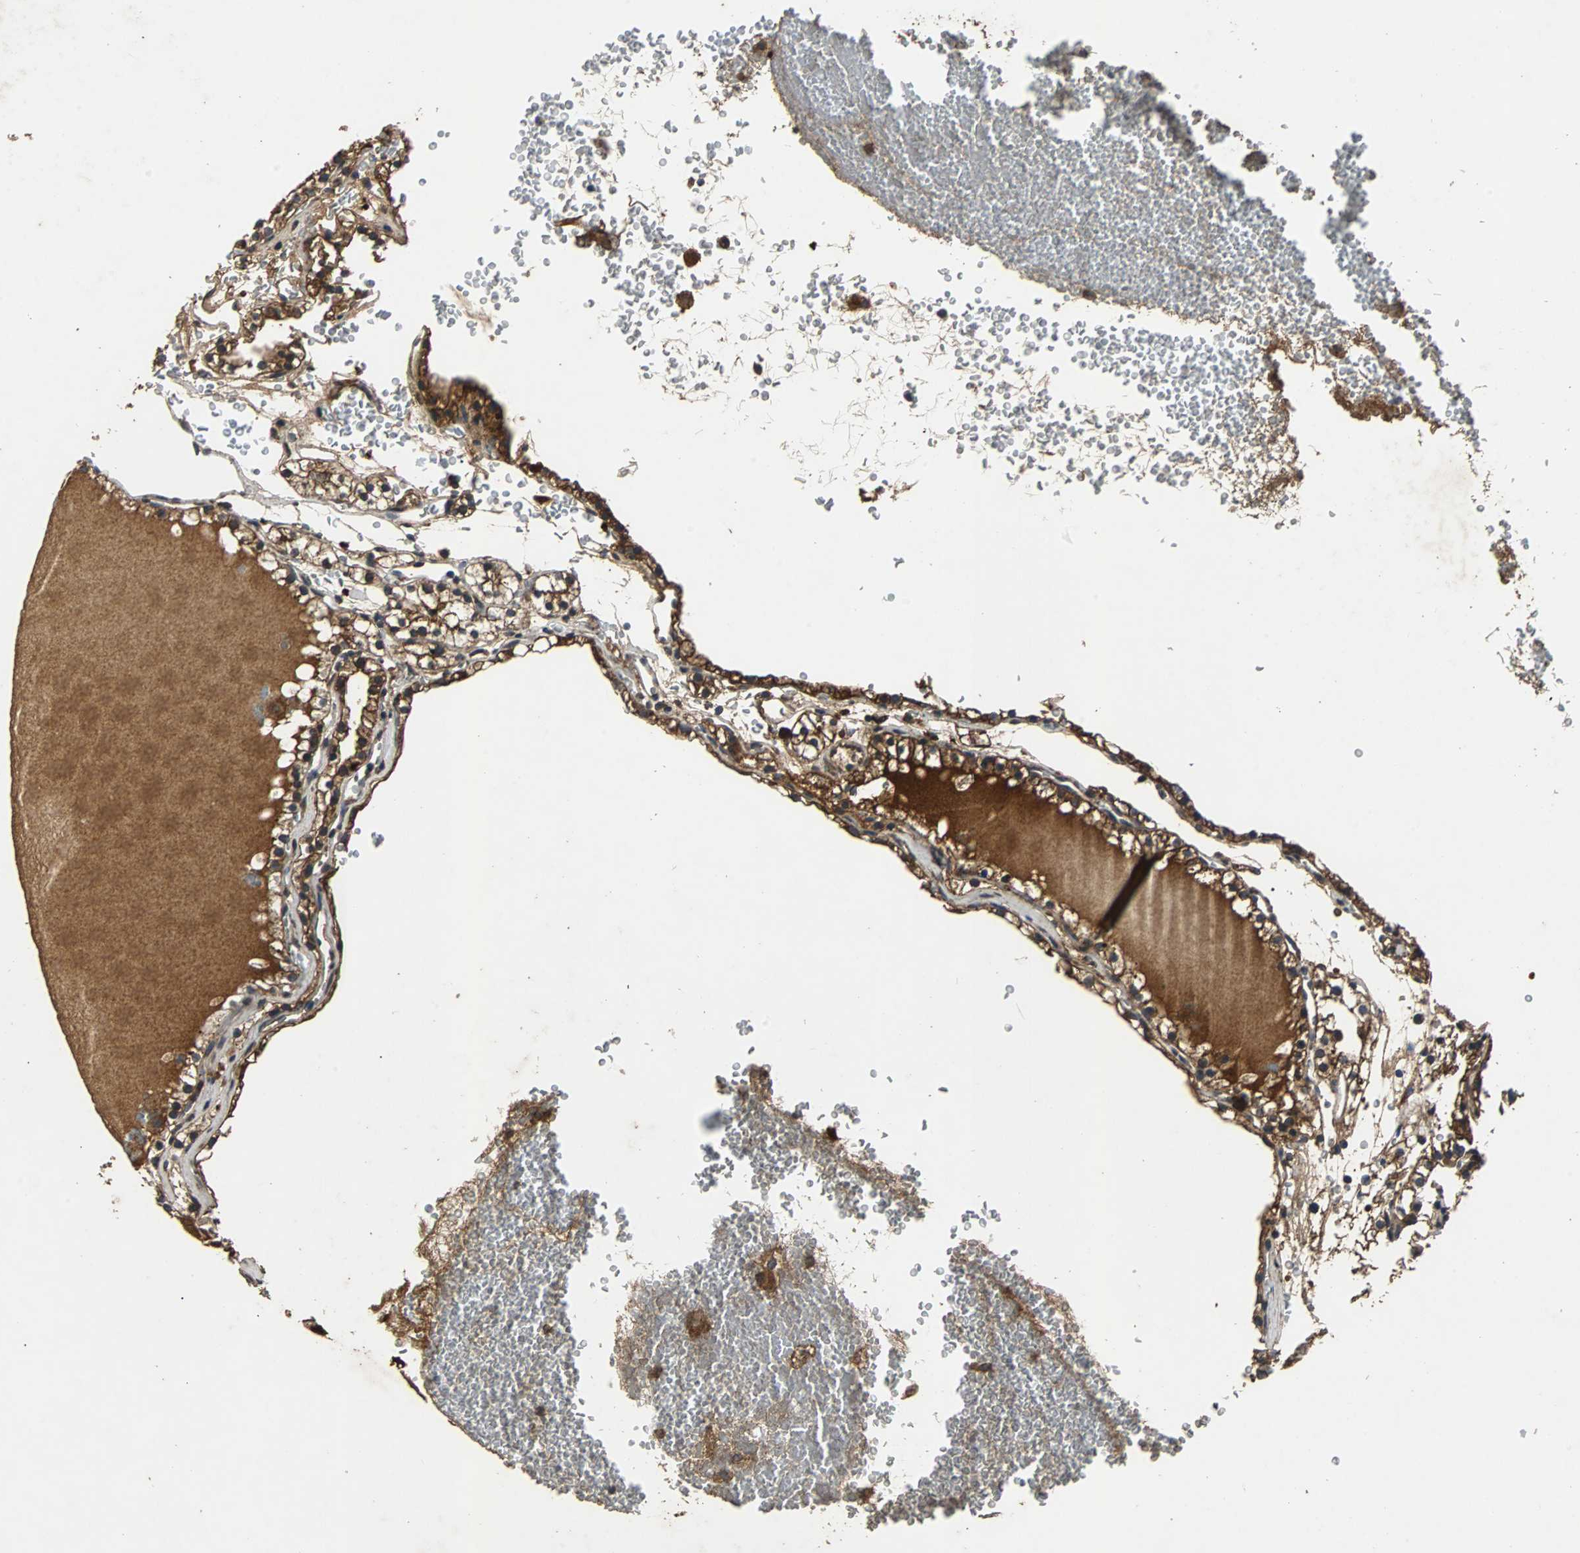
{"staining": {"intensity": "strong", "quantity": ">75%", "location": "cytoplasmic/membranous"}, "tissue": "renal cancer", "cell_type": "Tumor cells", "image_type": "cancer", "snomed": [{"axis": "morphology", "description": "Adenocarcinoma, NOS"}, {"axis": "topography", "description": "Kidney"}], "caption": "An image showing strong cytoplasmic/membranous staining in approximately >75% of tumor cells in renal cancer, as visualized by brown immunohistochemical staining.", "gene": "NAA10", "patient": {"sex": "female", "age": 41}}